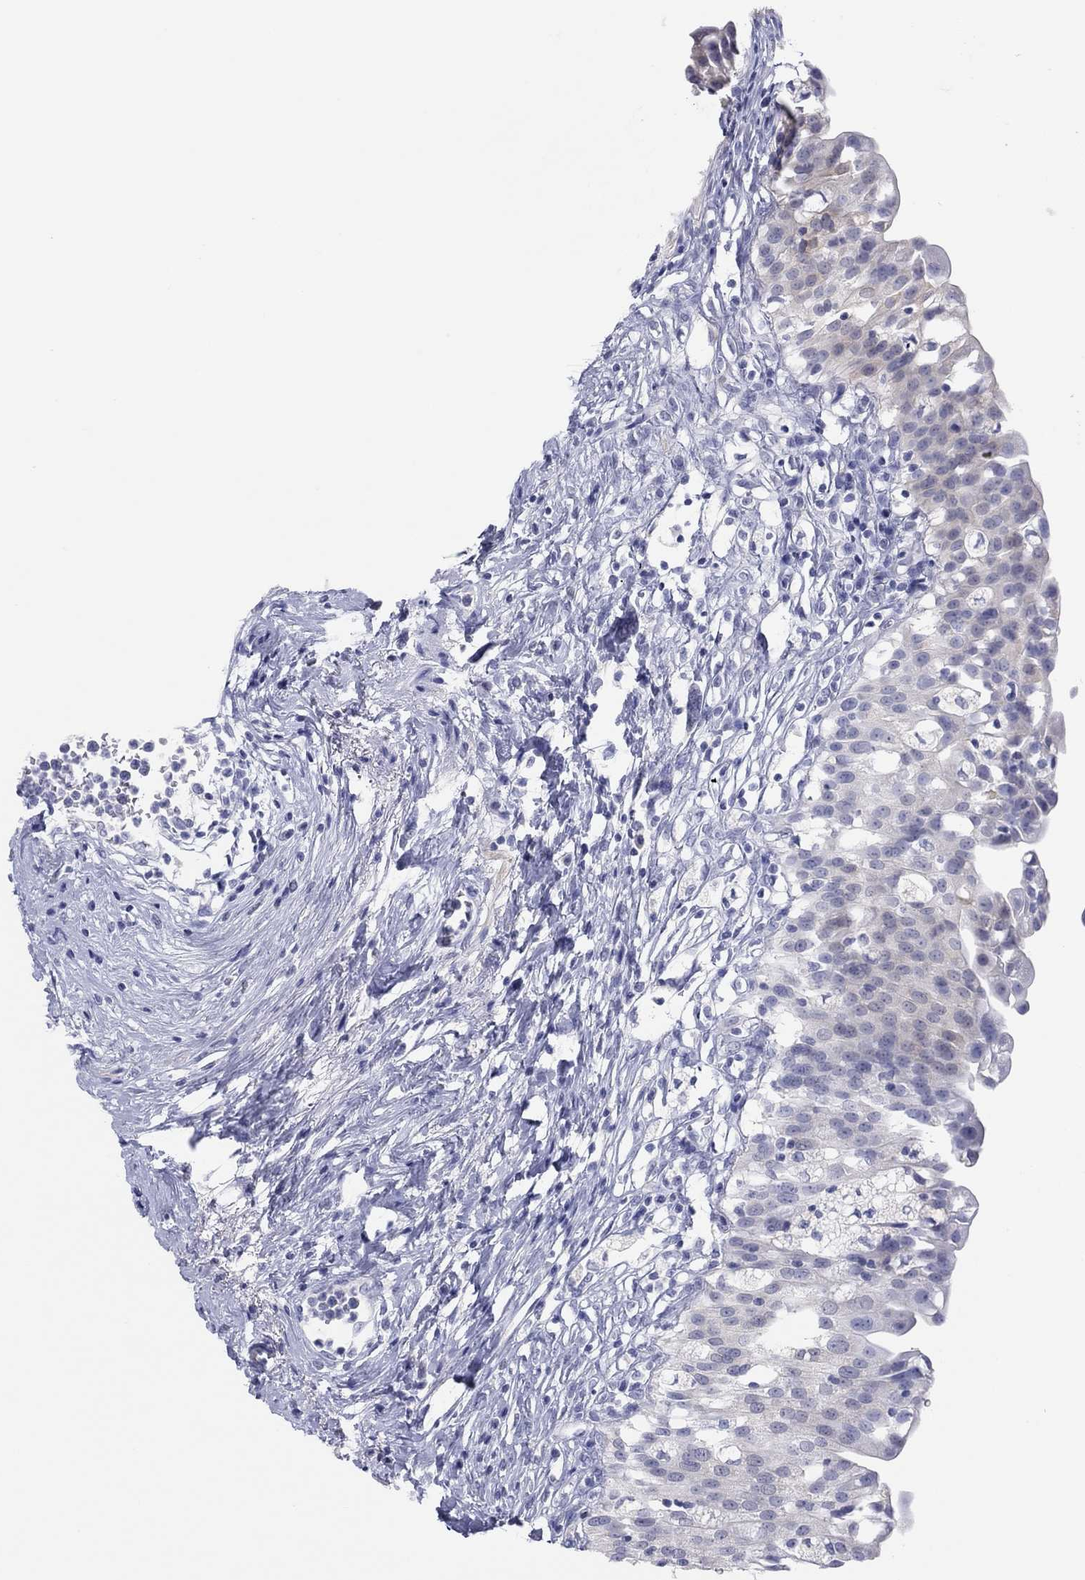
{"staining": {"intensity": "negative", "quantity": "none", "location": "none"}, "tissue": "urinary bladder", "cell_type": "Urothelial cells", "image_type": "normal", "snomed": [{"axis": "morphology", "description": "Normal tissue, NOS"}, {"axis": "topography", "description": "Urinary bladder"}], "caption": "Immunohistochemical staining of normal human urinary bladder reveals no significant staining in urothelial cells. (DAB (3,3'-diaminobenzidine) IHC, high magnification).", "gene": "CPNE6", "patient": {"sex": "male", "age": 76}}